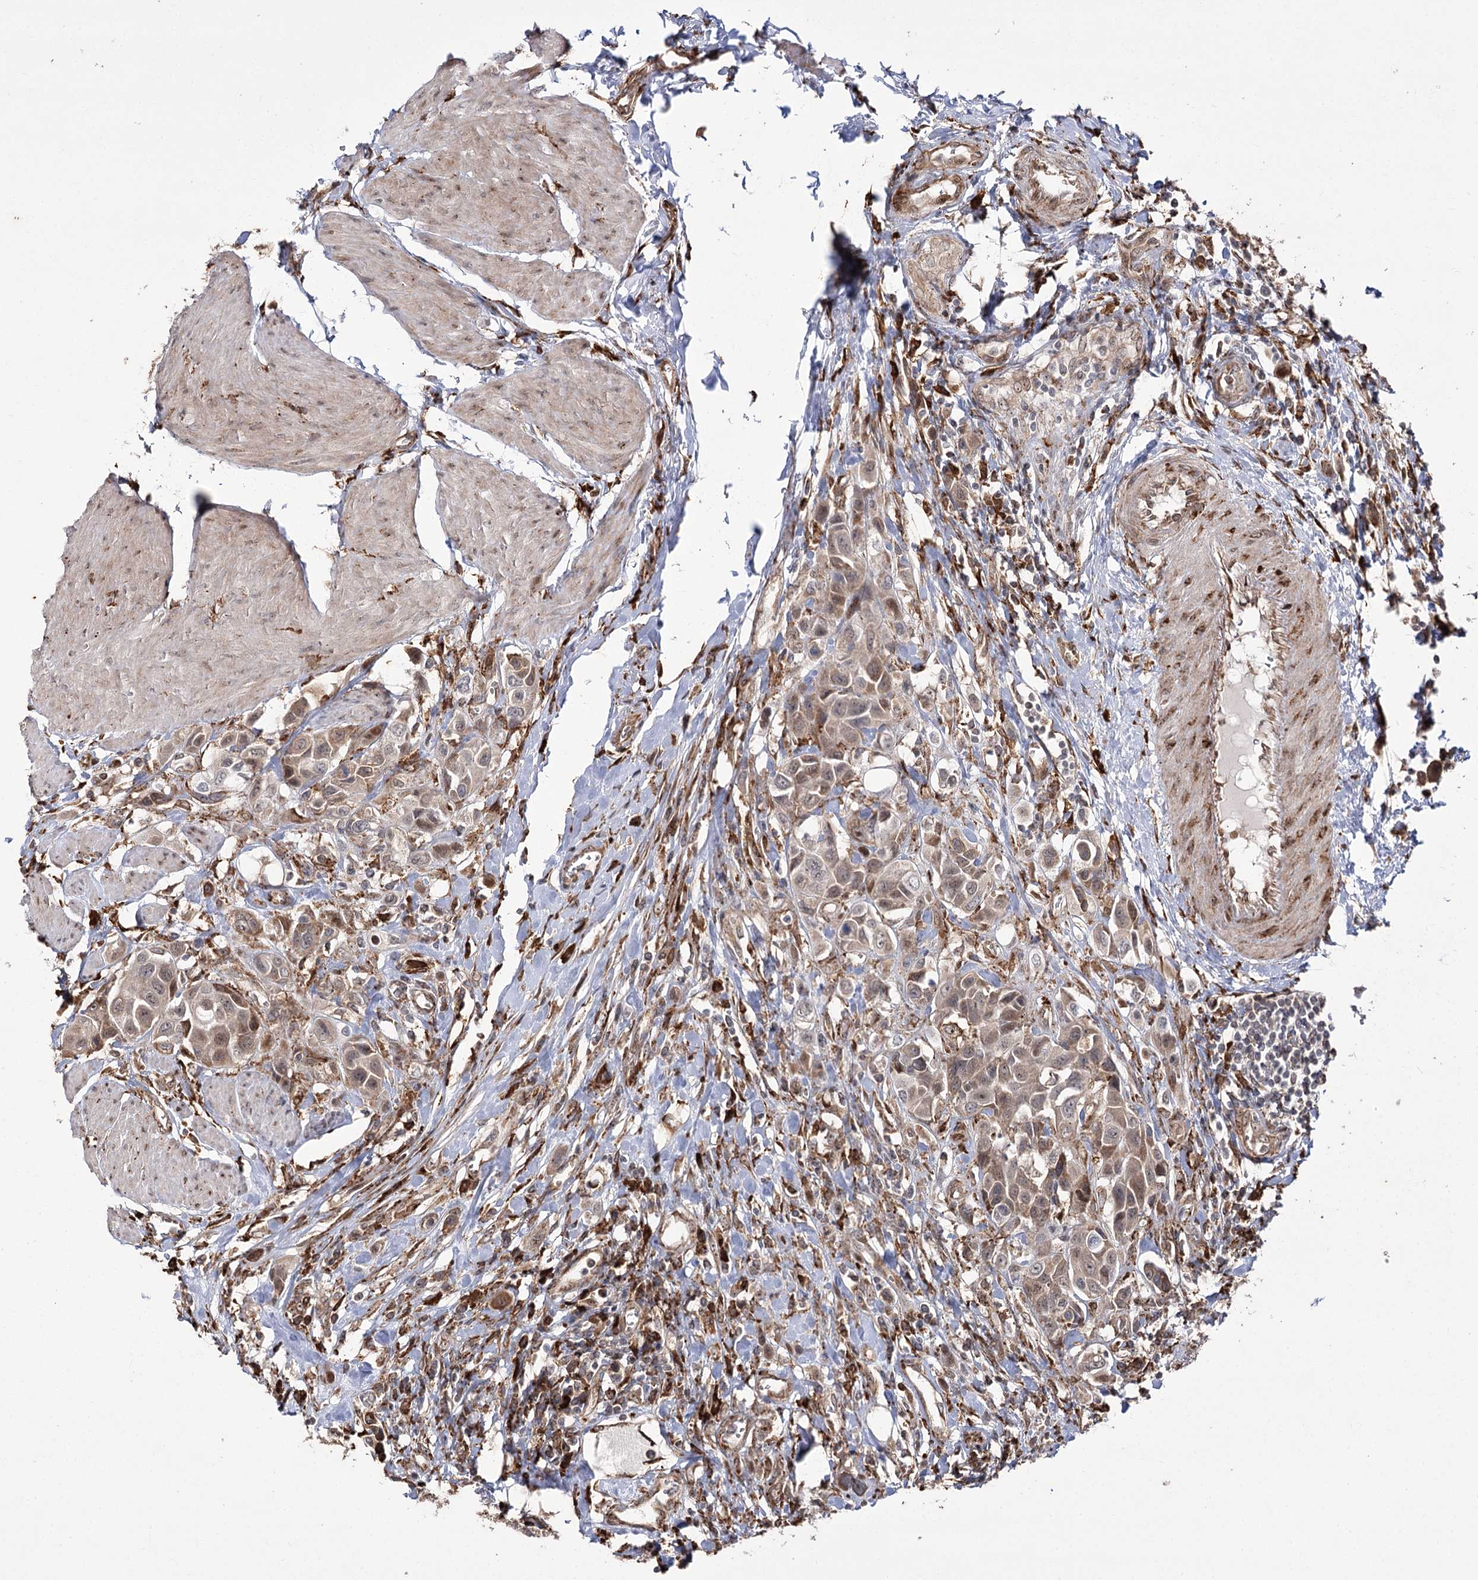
{"staining": {"intensity": "weak", "quantity": ">75%", "location": "cytoplasmic/membranous,nuclear"}, "tissue": "urothelial cancer", "cell_type": "Tumor cells", "image_type": "cancer", "snomed": [{"axis": "morphology", "description": "Urothelial carcinoma, High grade"}, {"axis": "topography", "description": "Urinary bladder"}], "caption": "Tumor cells reveal low levels of weak cytoplasmic/membranous and nuclear positivity in about >75% of cells in human urothelial cancer.", "gene": "FANCL", "patient": {"sex": "male", "age": 50}}